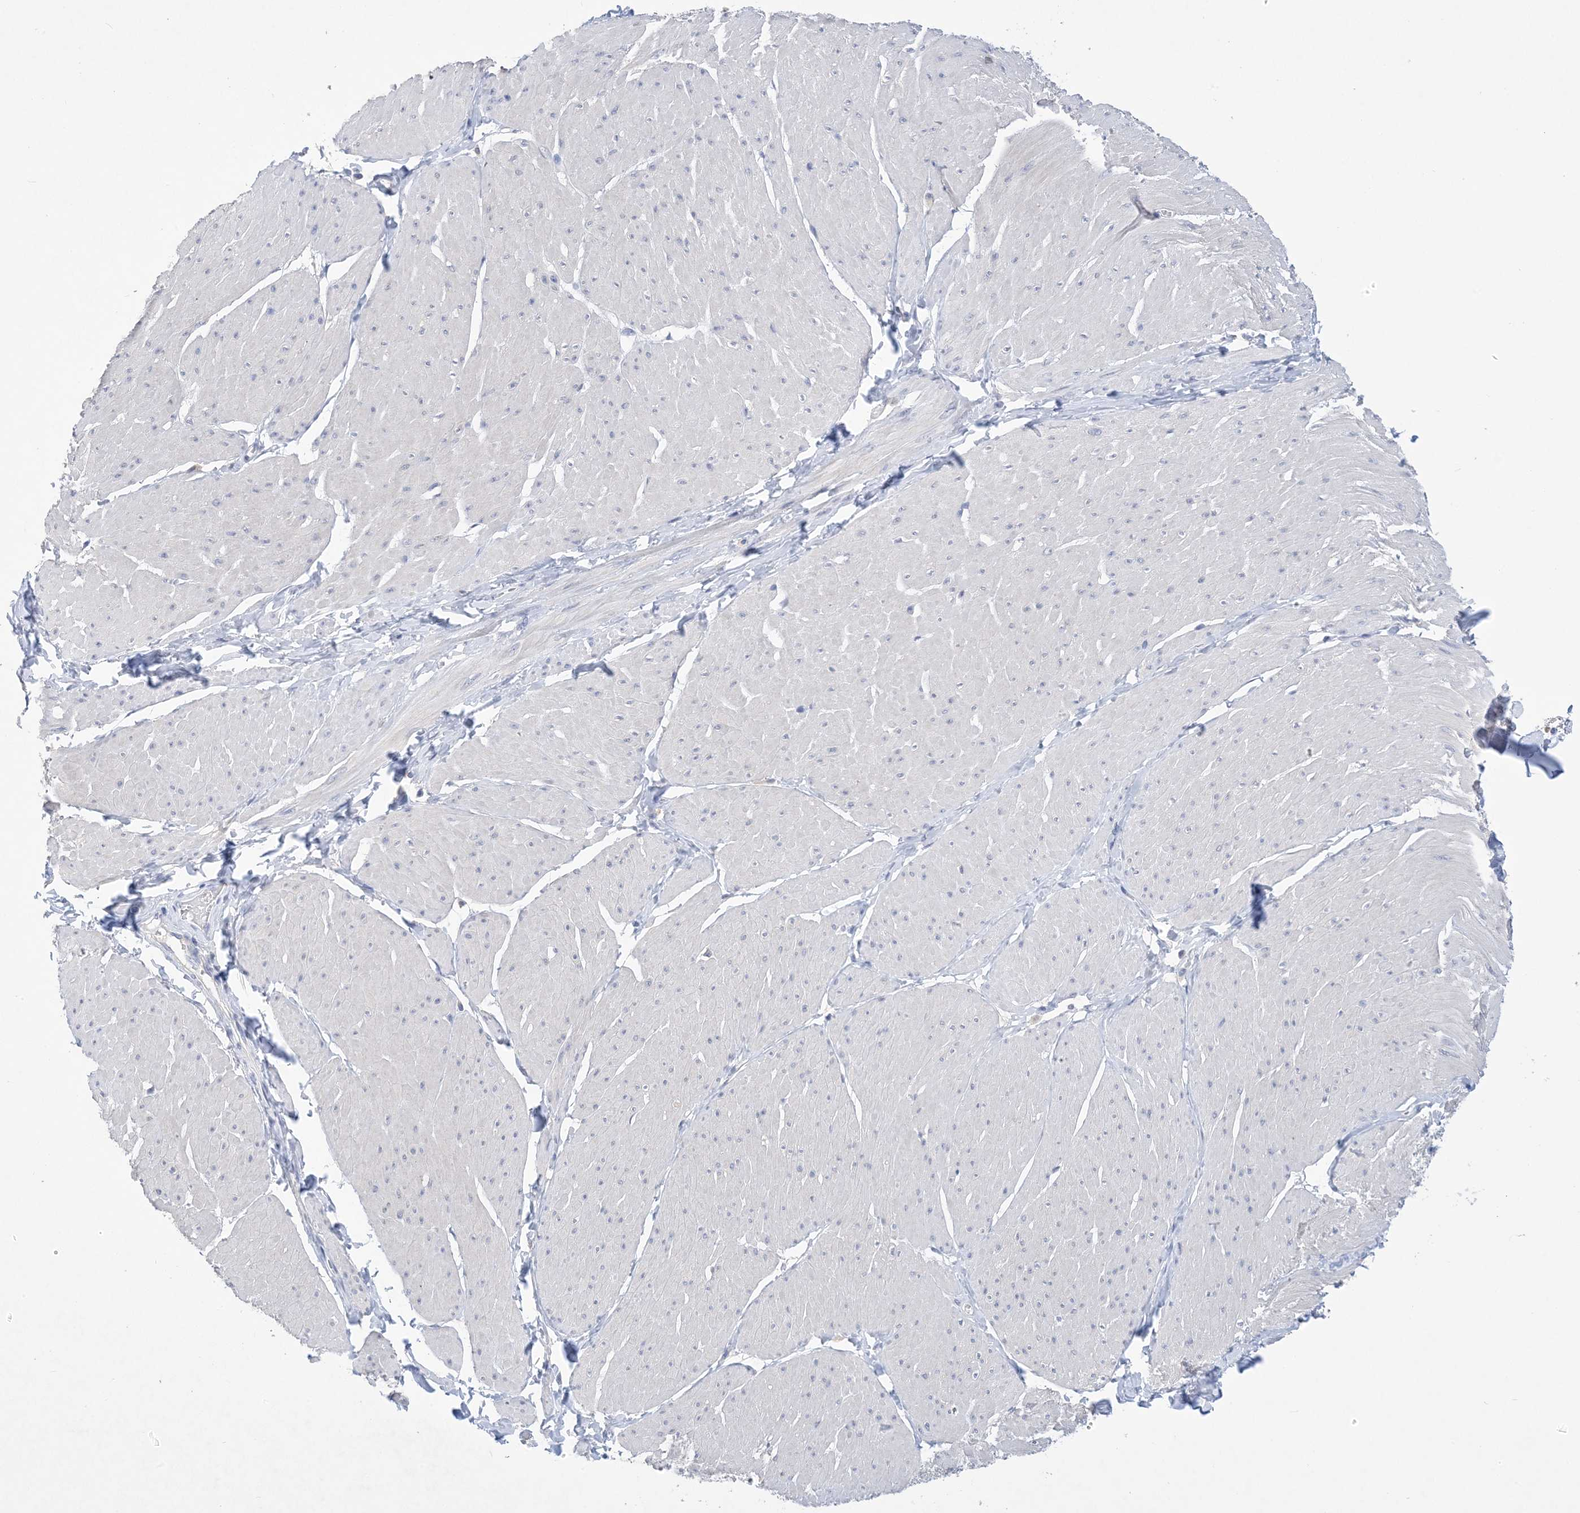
{"staining": {"intensity": "negative", "quantity": "none", "location": "none"}, "tissue": "smooth muscle", "cell_type": "Smooth muscle cells", "image_type": "normal", "snomed": [{"axis": "morphology", "description": "Urothelial carcinoma, High grade"}, {"axis": "topography", "description": "Urinary bladder"}], "caption": "This is an immunohistochemistry (IHC) micrograph of normal human smooth muscle. There is no positivity in smooth muscle cells.", "gene": "DSC3", "patient": {"sex": "male", "age": 46}}